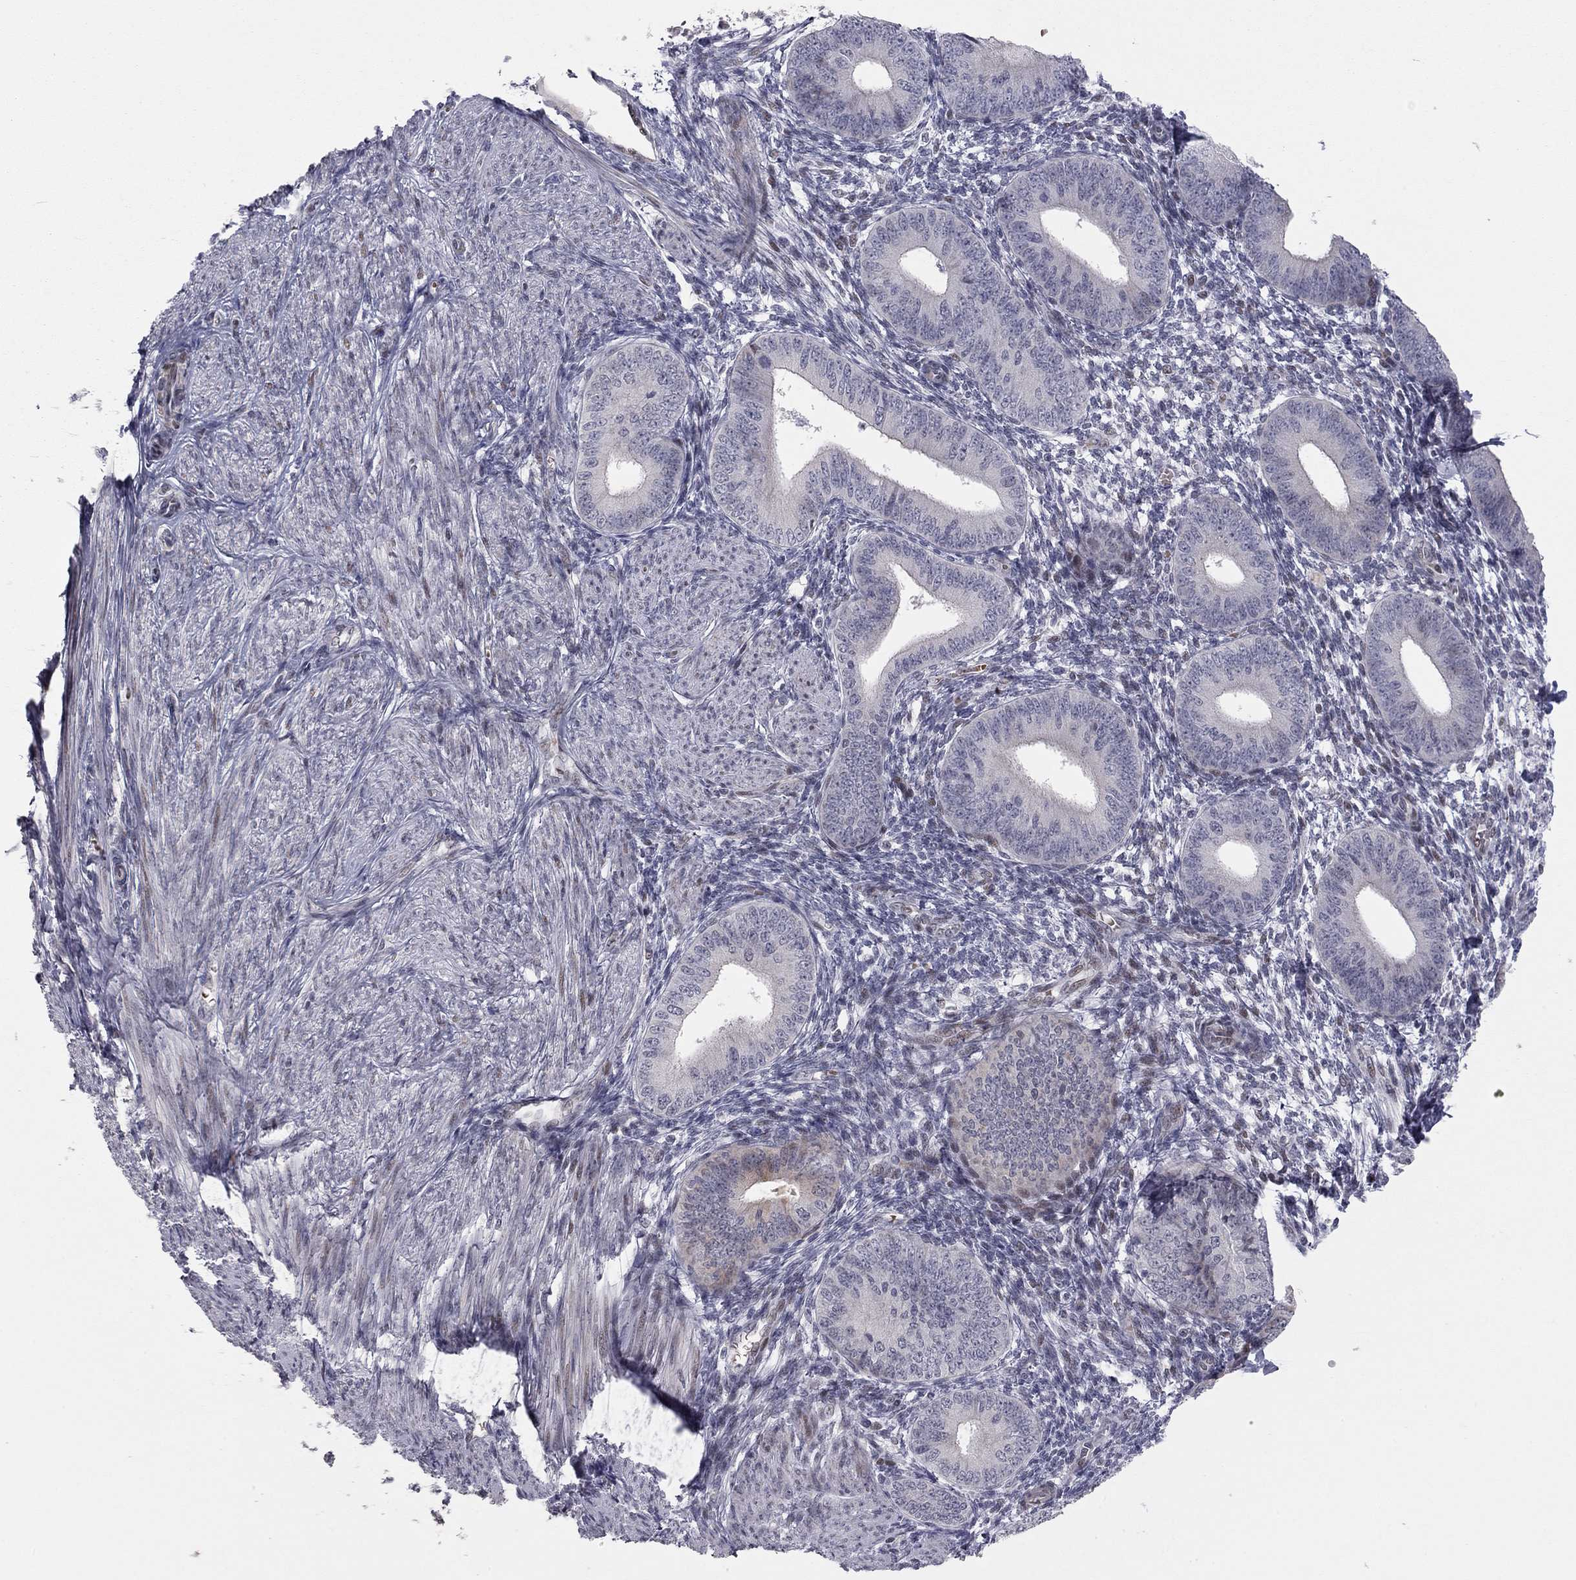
{"staining": {"intensity": "negative", "quantity": "none", "location": "none"}, "tissue": "endometrium", "cell_type": "Cells in endometrial stroma", "image_type": "normal", "snomed": [{"axis": "morphology", "description": "Normal tissue, NOS"}, {"axis": "topography", "description": "Endometrium"}], "caption": "Immunohistochemistry of benign human endometrium shows no expression in cells in endometrial stroma. (DAB immunohistochemistry (IHC), high magnification).", "gene": "MC3R", "patient": {"sex": "female", "age": 39}}